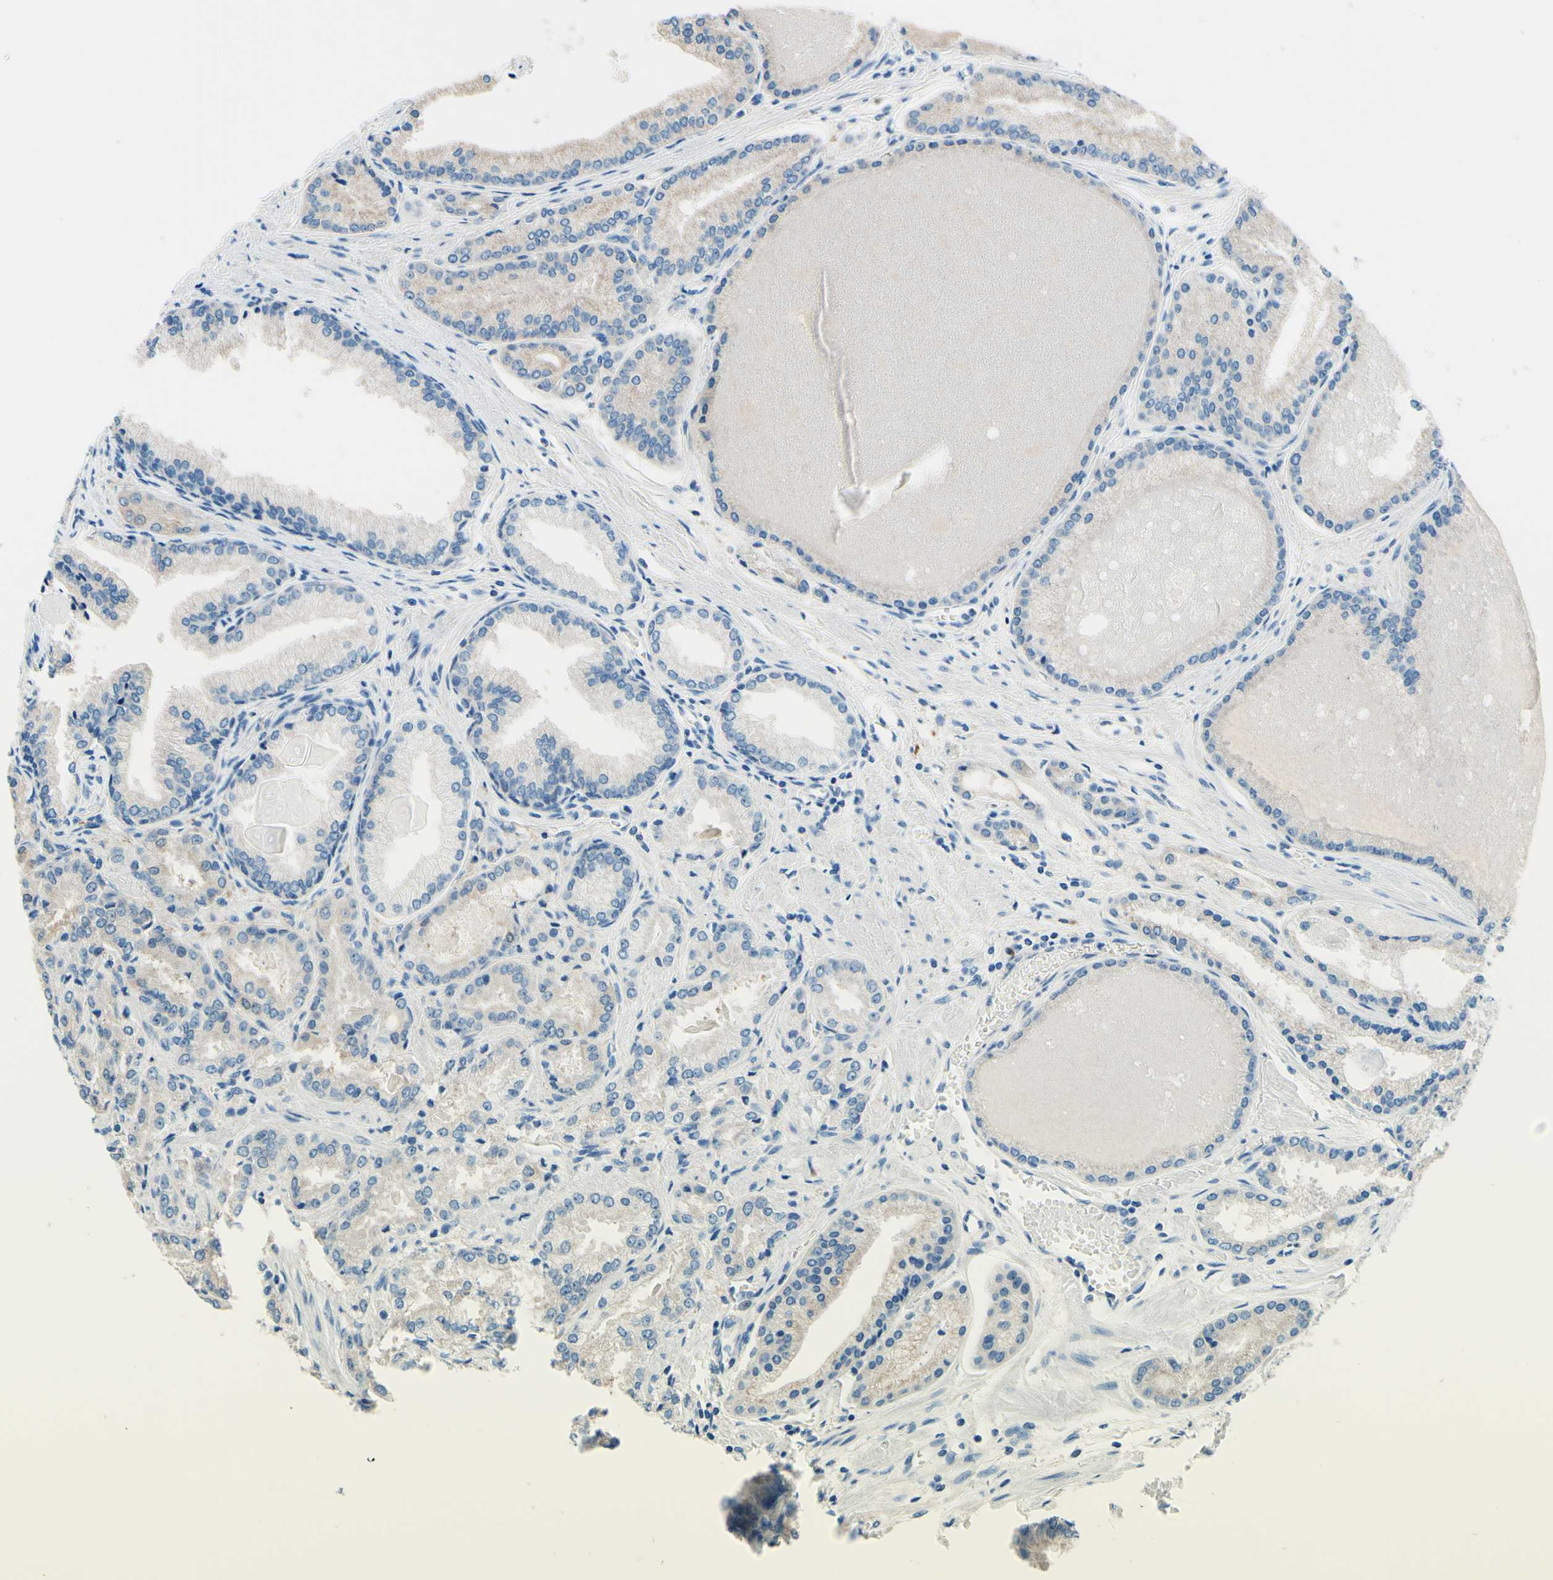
{"staining": {"intensity": "weak", "quantity": "25%-75%", "location": "cytoplasmic/membranous"}, "tissue": "prostate cancer", "cell_type": "Tumor cells", "image_type": "cancer", "snomed": [{"axis": "morphology", "description": "Adenocarcinoma, Low grade"}, {"axis": "topography", "description": "Prostate"}], "caption": "IHC staining of prostate cancer (adenocarcinoma (low-grade)), which displays low levels of weak cytoplasmic/membranous expression in about 25%-75% of tumor cells indicating weak cytoplasmic/membranous protein positivity. The staining was performed using DAB (3,3'-diaminobenzidine) (brown) for protein detection and nuclei were counterstained in hematoxylin (blue).", "gene": "PASD1", "patient": {"sex": "male", "age": 59}}